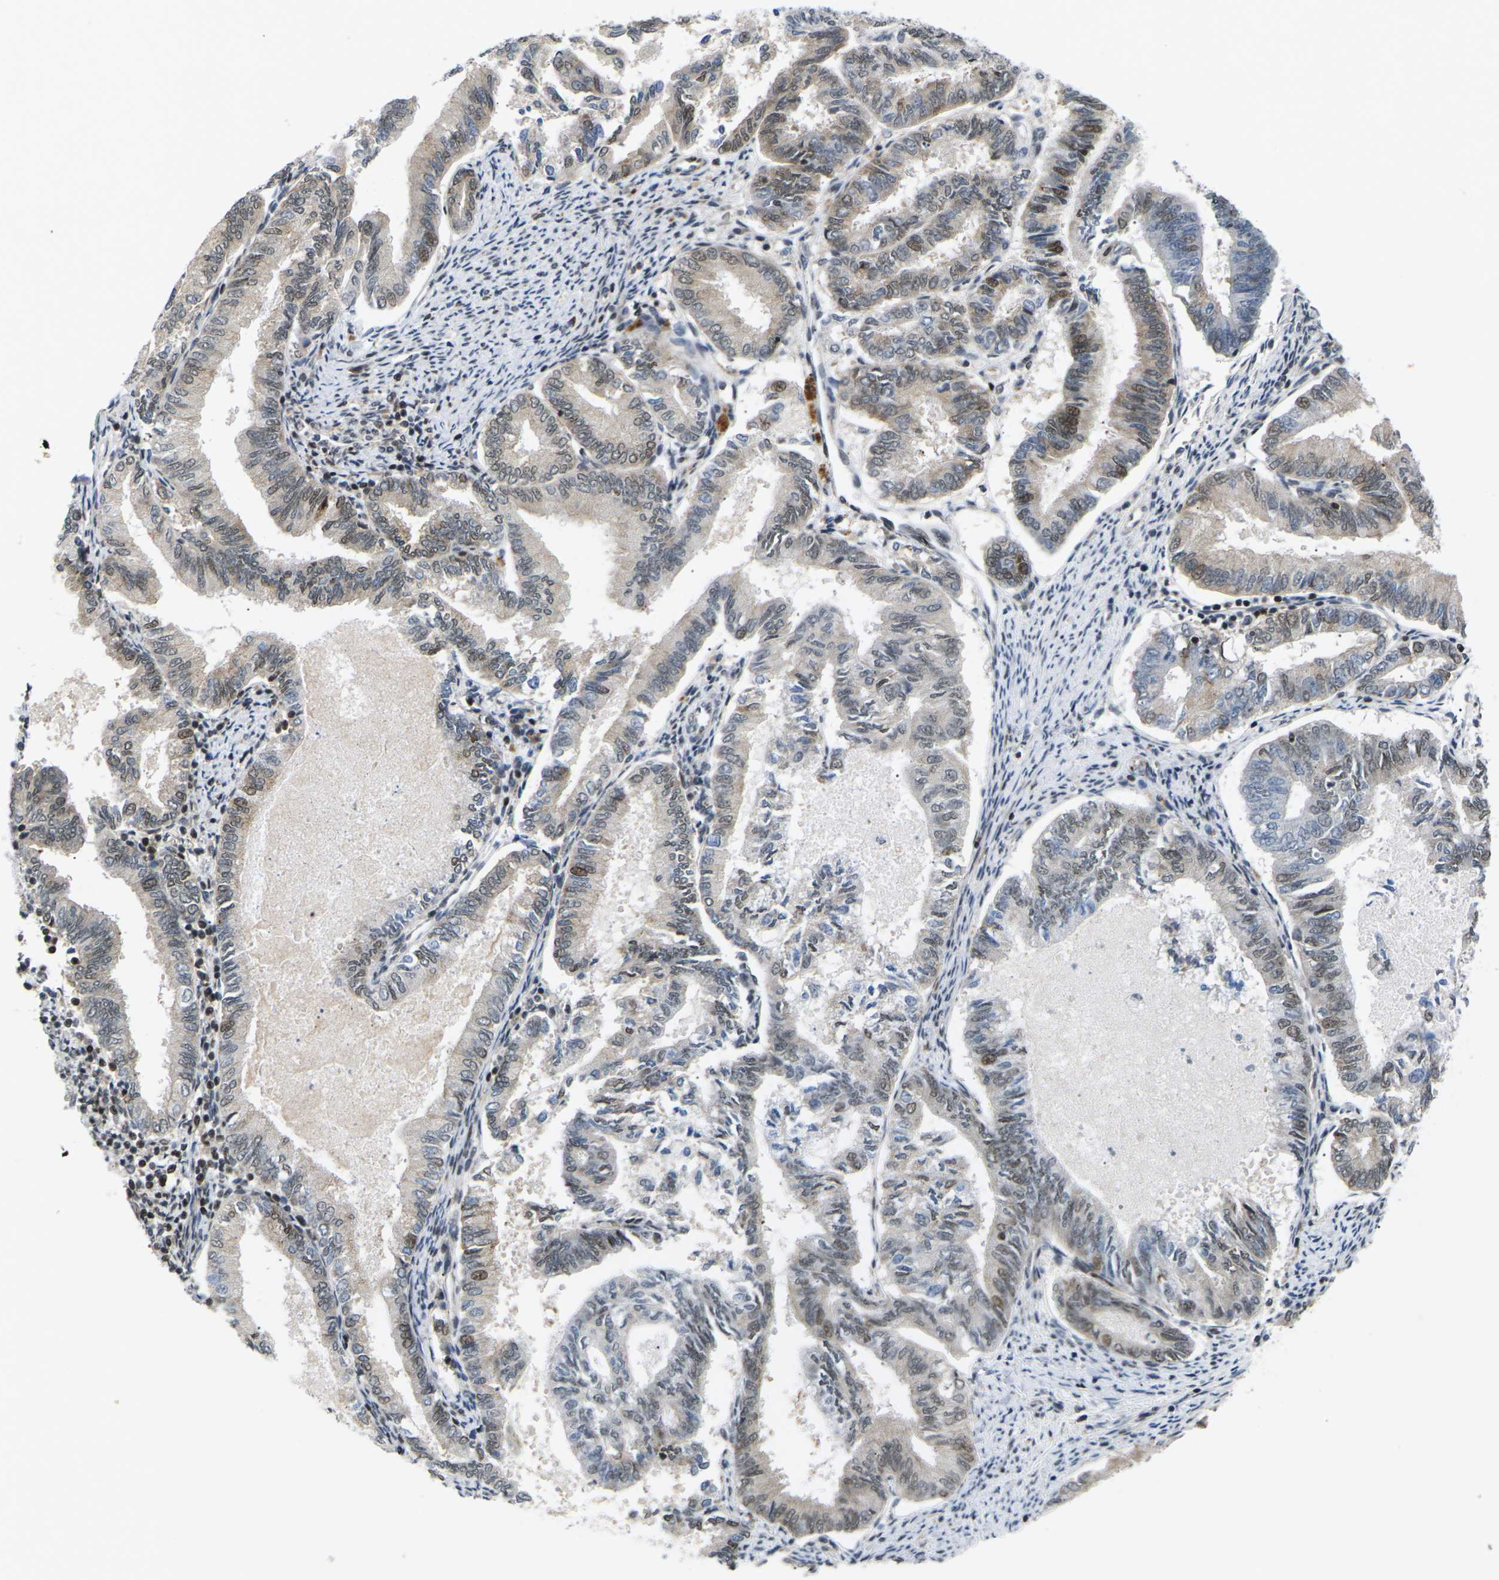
{"staining": {"intensity": "moderate", "quantity": "25%-75%", "location": "cytoplasmic/membranous,nuclear"}, "tissue": "endometrial cancer", "cell_type": "Tumor cells", "image_type": "cancer", "snomed": [{"axis": "morphology", "description": "Adenocarcinoma, NOS"}, {"axis": "topography", "description": "Endometrium"}], "caption": "About 25%-75% of tumor cells in endometrial cancer exhibit moderate cytoplasmic/membranous and nuclear protein expression as visualized by brown immunohistochemical staining.", "gene": "RPS6KA3", "patient": {"sex": "female", "age": 86}}